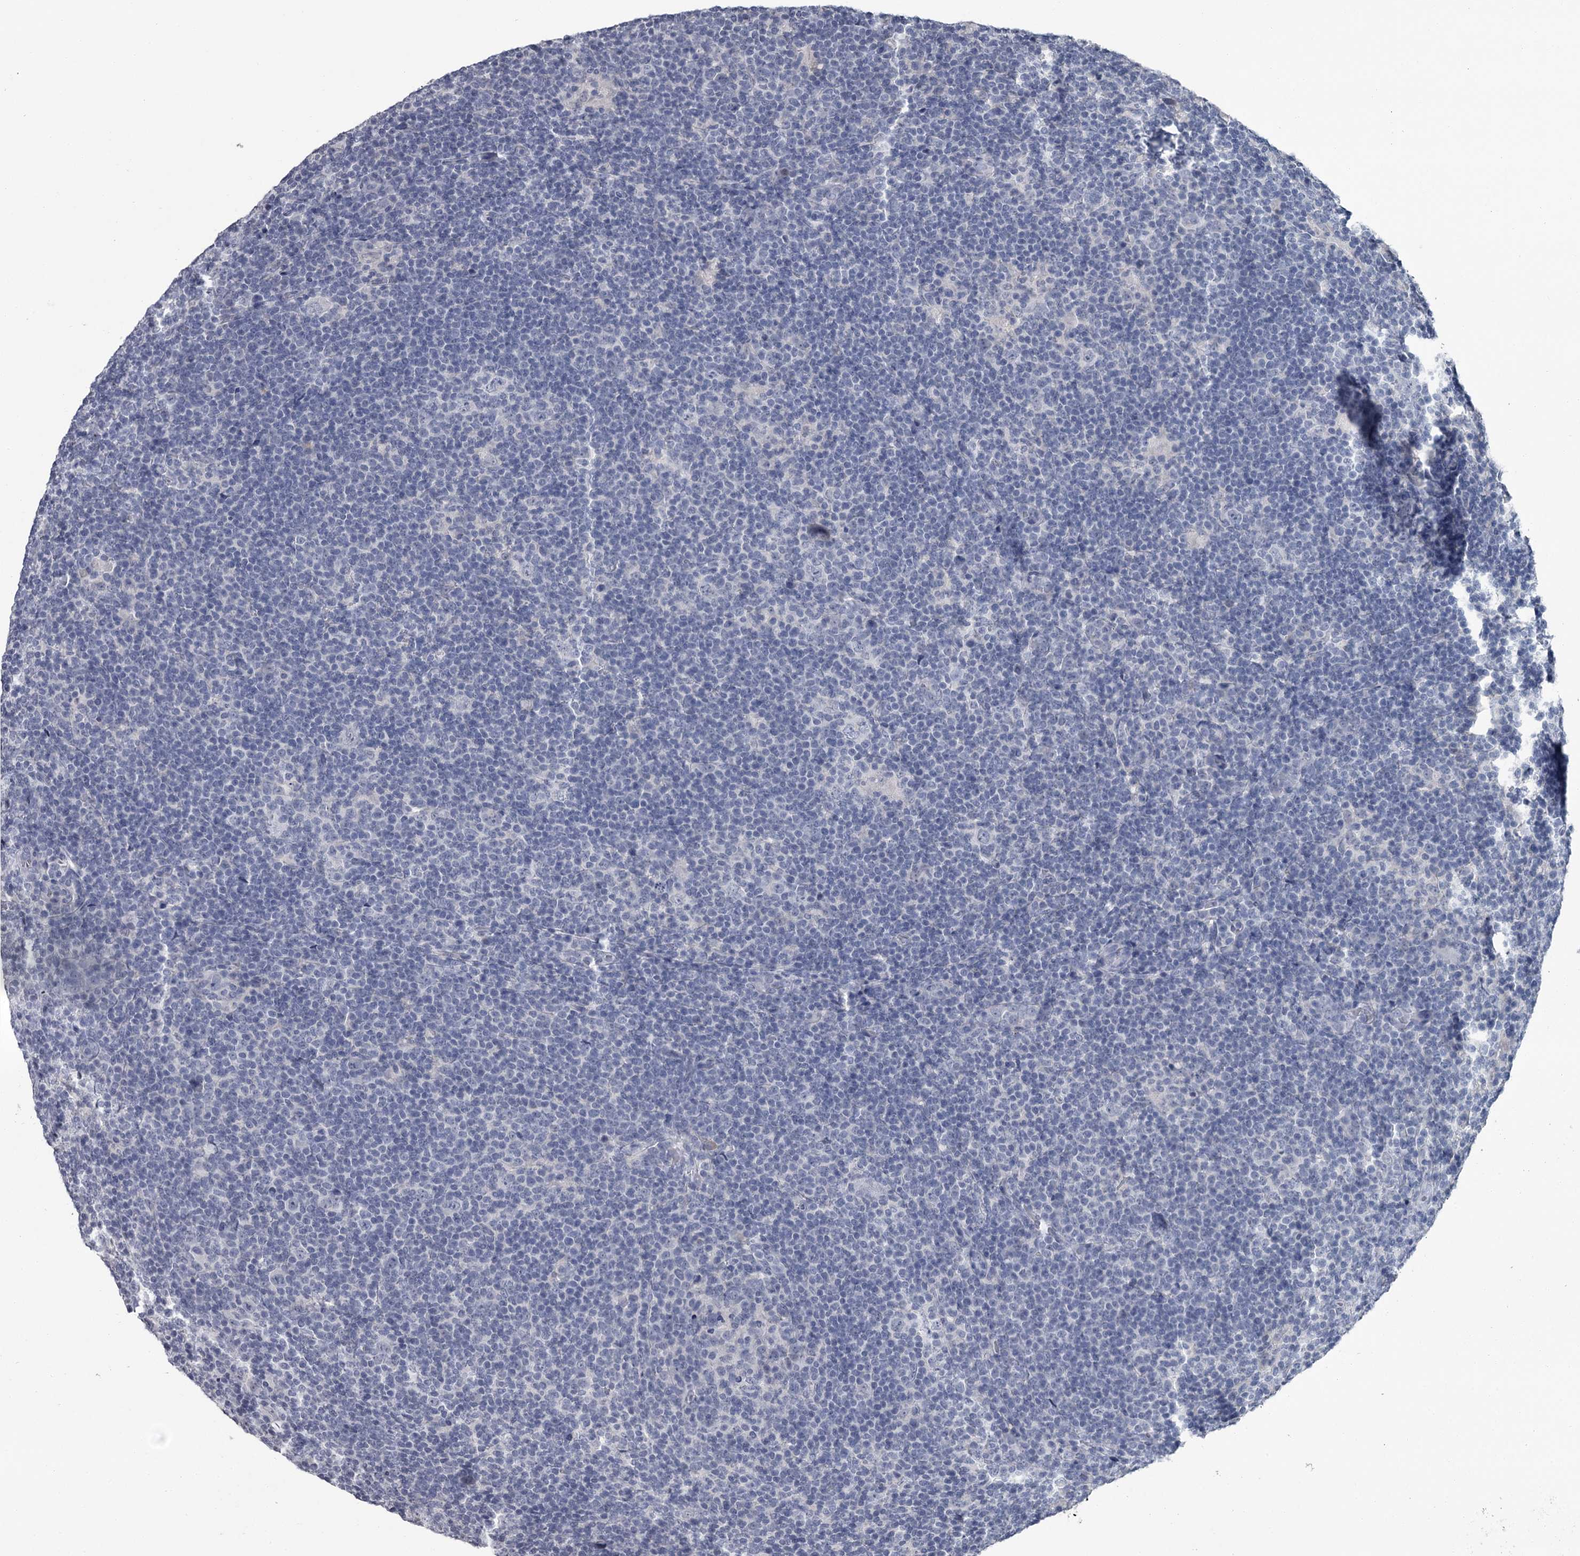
{"staining": {"intensity": "negative", "quantity": "none", "location": "none"}, "tissue": "lymphoma", "cell_type": "Tumor cells", "image_type": "cancer", "snomed": [{"axis": "morphology", "description": "Hodgkin's disease, NOS"}, {"axis": "topography", "description": "Lymph node"}], "caption": "Tumor cells show no significant protein positivity in Hodgkin's disease.", "gene": "DAO", "patient": {"sex": "female", "age": 57}}